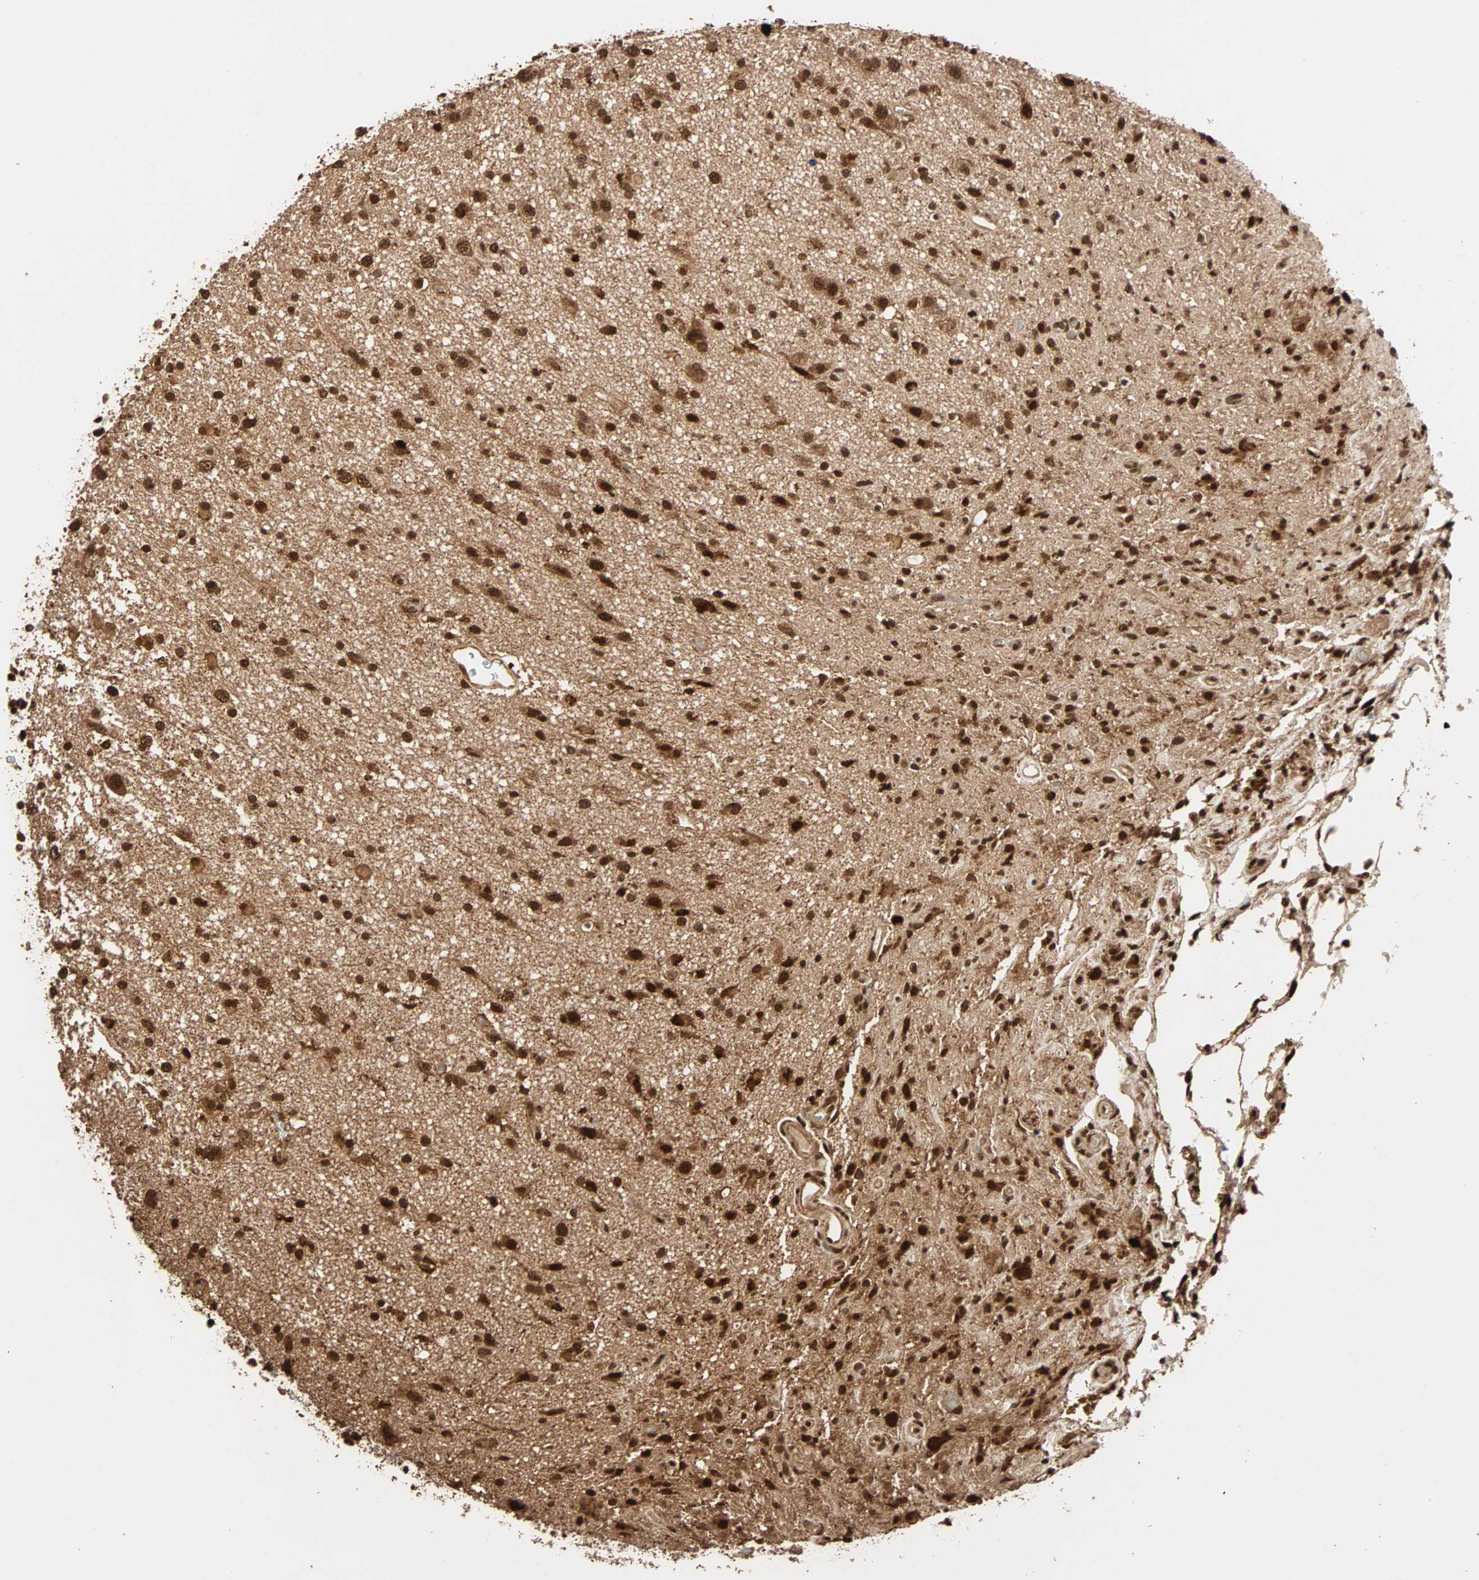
{"staining": {"intensity": "strong", "quantity": ">75%", "location": "nuclear"}, "tissue": "glioma", "cell_type": "Tumor cells", "image_type": "cancer", "snomed": [{"axis": "morphology", "description": "Glioma, malignant, High grade"}, {"axis": "topography", "description": "Brain"}], "caption": "Strong nuclear protein positivity is seen in about >75% of tumor cells in glioma.", "gene": "ALKBH5", "patient": {"sex": "male", "age": 33}}